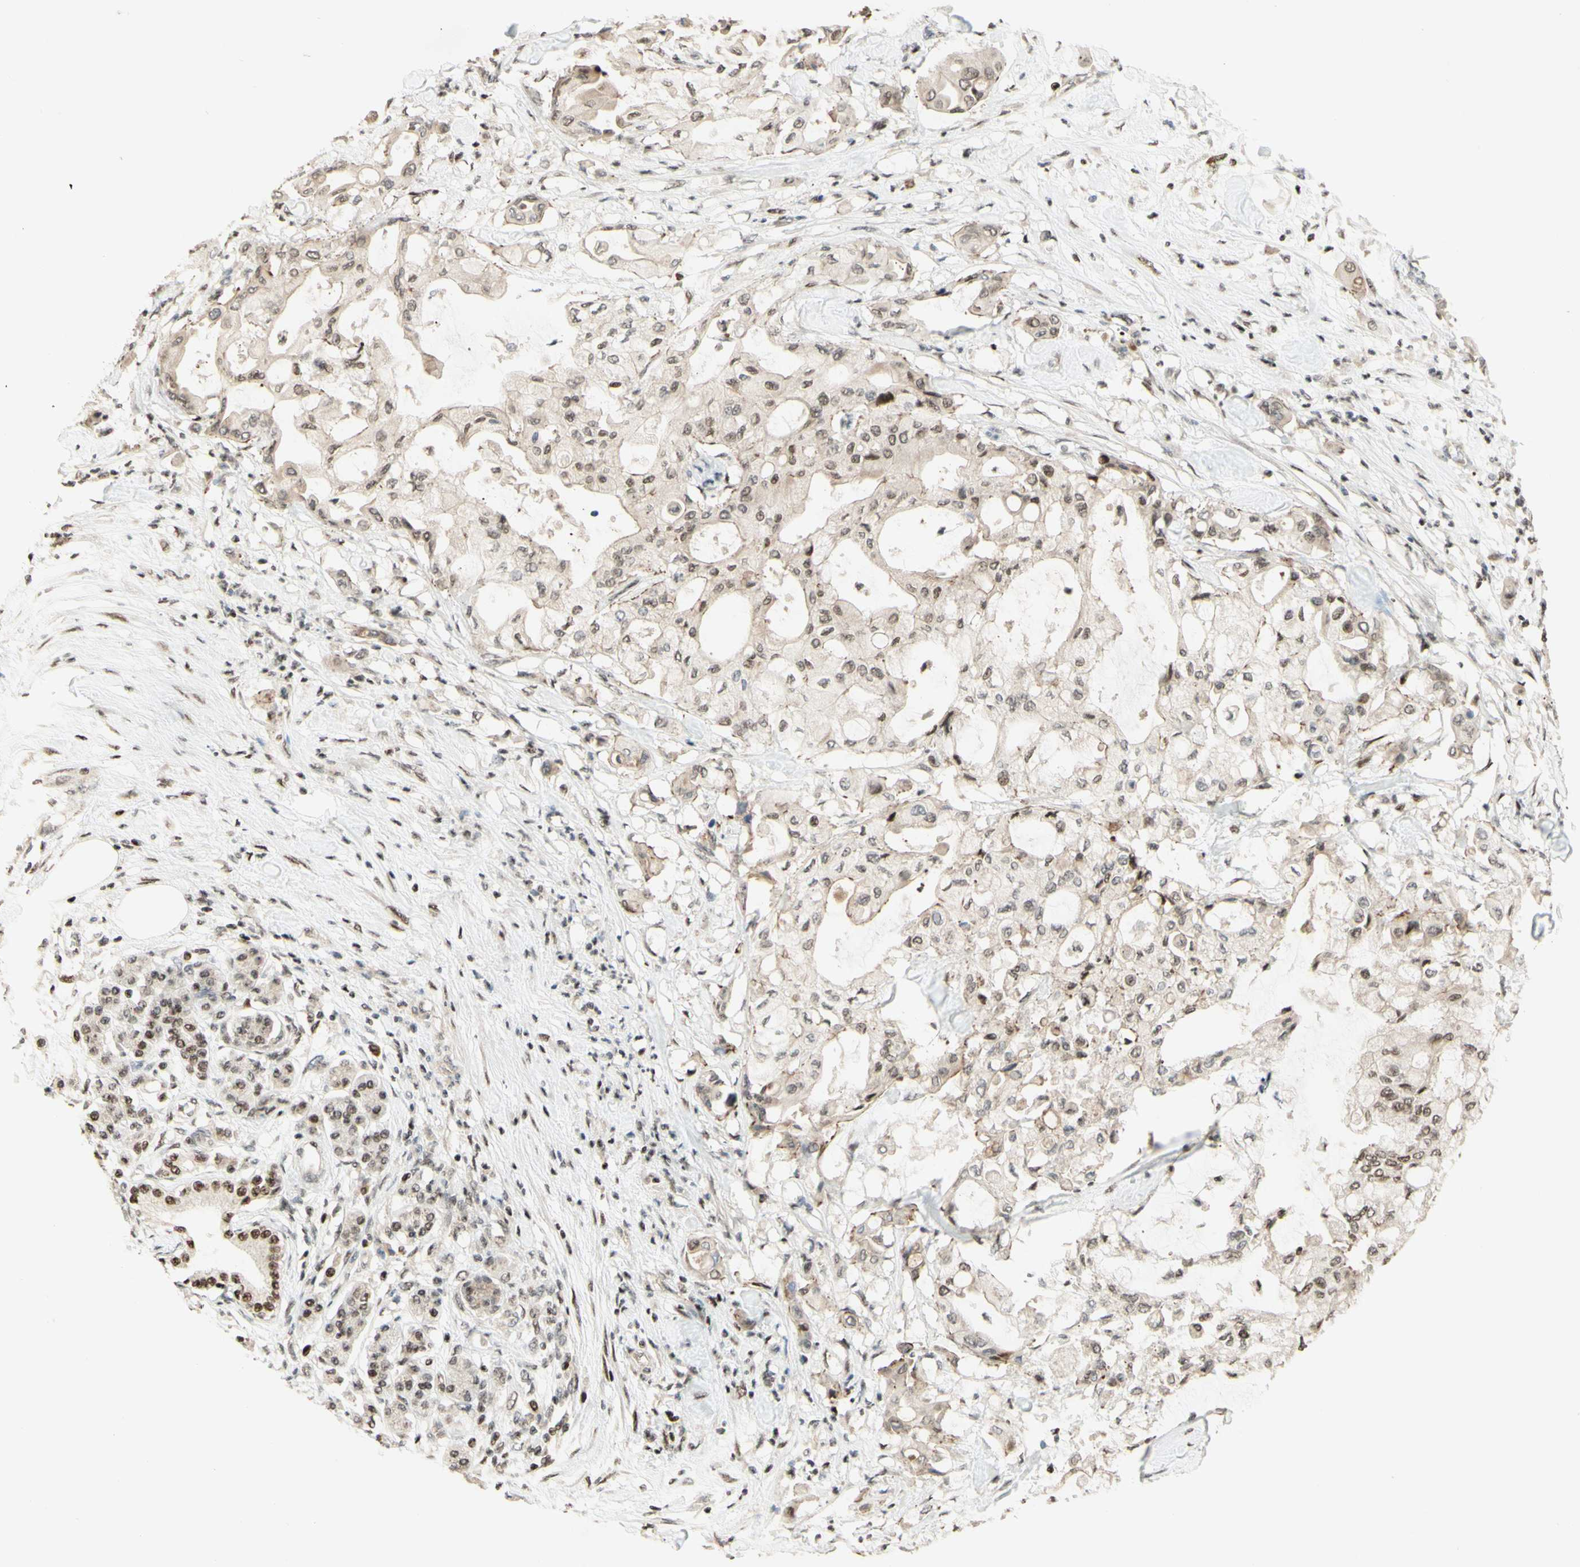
{"staining": {"intensity": "moderate", "quantity": ">75%", "location": "cytoplasmic/membranous,nuclear"}, "tissue": "pancreatic cancer", "cell_type": "Tumor cells", "image_type": "cancer", "snomed": [{"axis": "morphology", "description": "Adenocarcinoma, NOS"}, {"axis": "morphology", "description": "Adenocarcinoma, metastatic, NOS"}, {"axis": "topography", "description": "Lymph node"}, {"axis": "topography", "description": "Pancreas"}, {"axis": "topography", "description": "Duodenum"}], "caption": "This image reveals adenocarcinoma (pancreatic) stained with IHC to label a protein in brown. The cytoplasmic/membranous and nuclear of tumor cells show moderate positivity for the protein. Nuclei are counter-stained blue.", "gene": "CDKL5", "patient": {"sex": "female", "age": 64}}